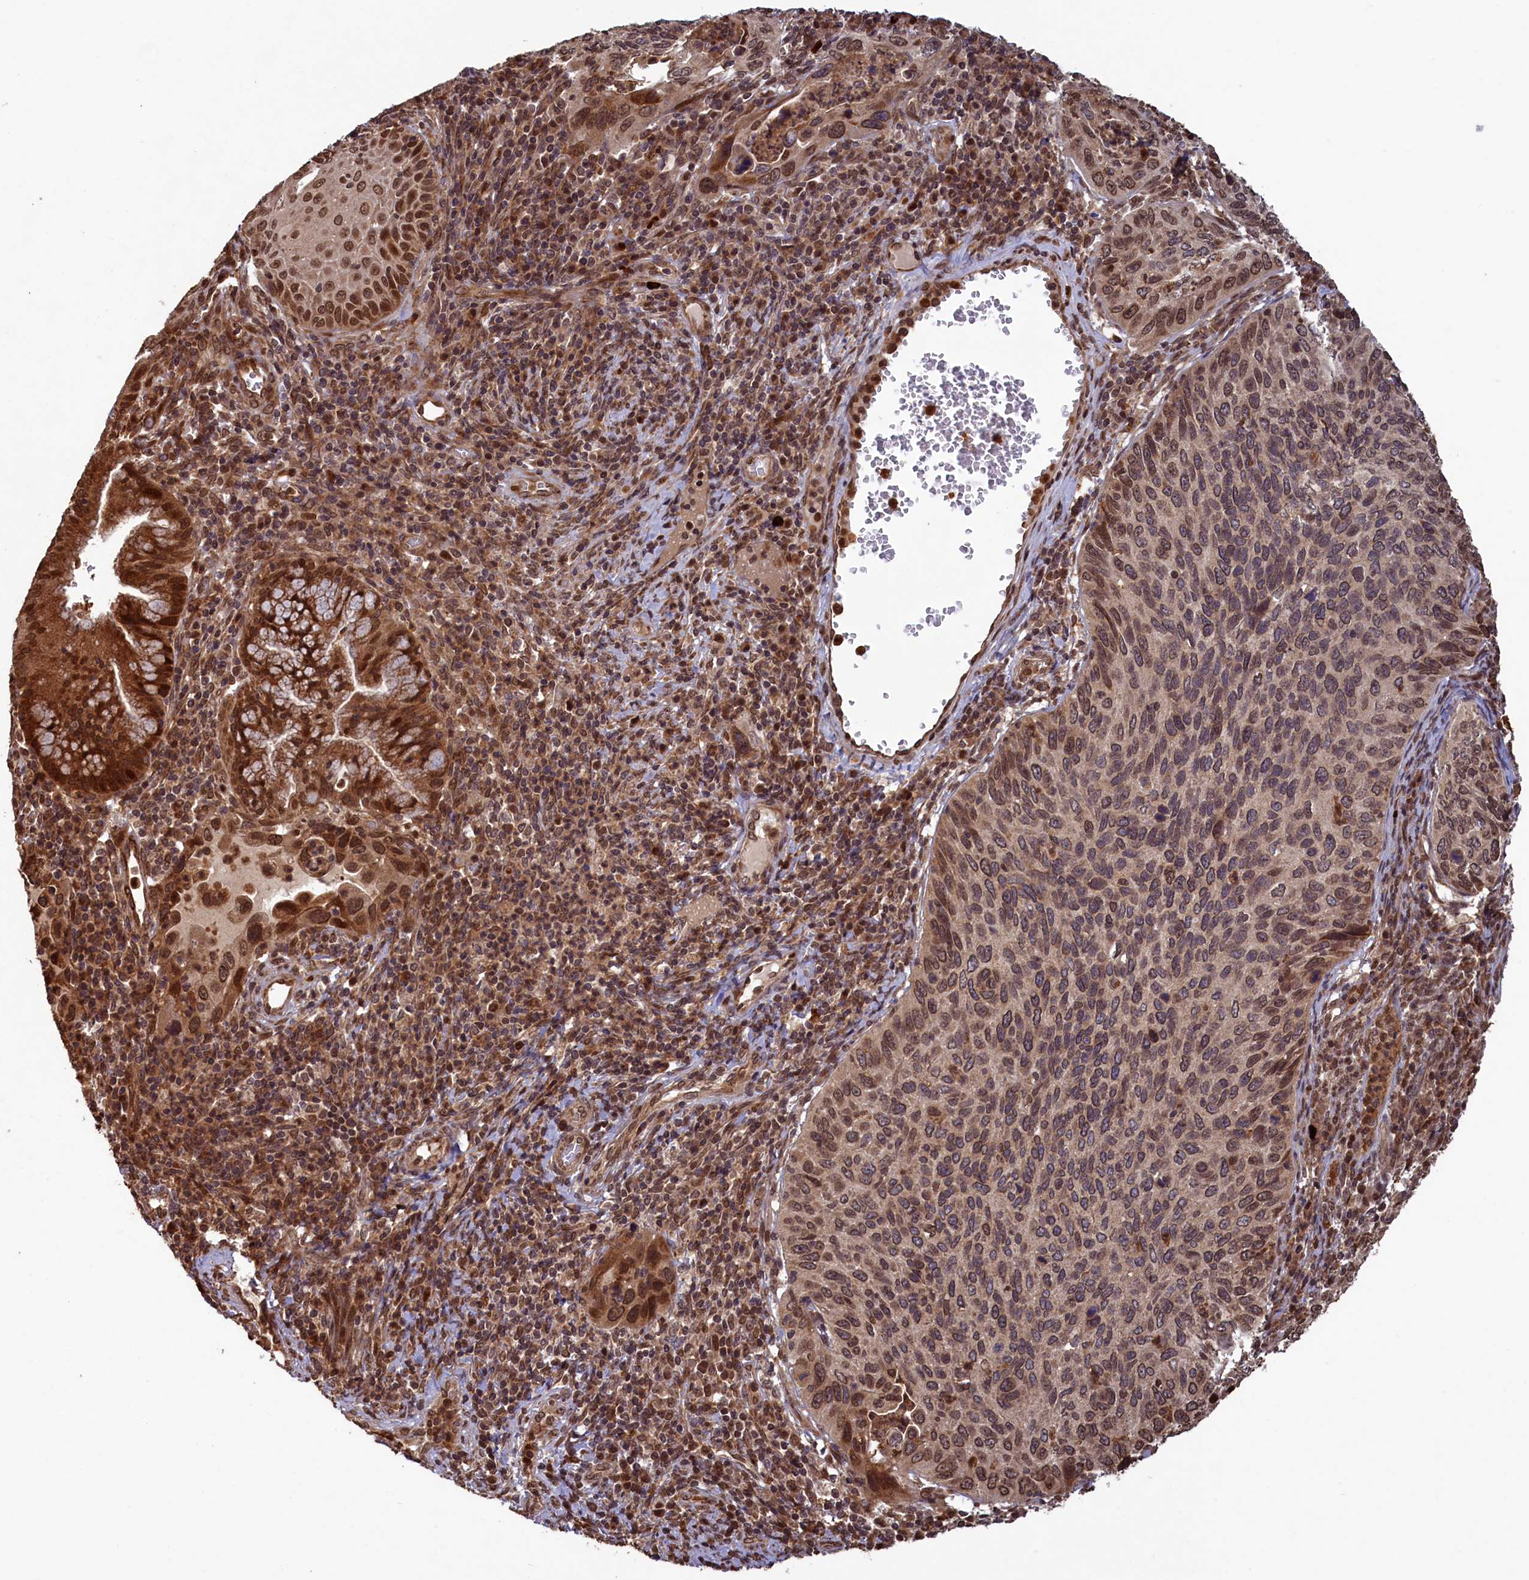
{"staining": {"intensity": "moderate", "quantity": ">75%", "location": "nuclear"}, "tissue": "cervical cancer", "cell_type": "Tumor cells", "image_type": "cancer", "snomed": [{"axis": "morphology", "description": "Squamous cell carcinoma, NOS"}, {"axis": "topography", "description": "Cervix"}], "caption": "Brown immunohistochemical staining in cervical squamous cell carcinoma shows moderate nuclear staining in approximately >75% of tumor cells.", "gene": "NAE1", "patient": {"sex": "female", "age": 38}}